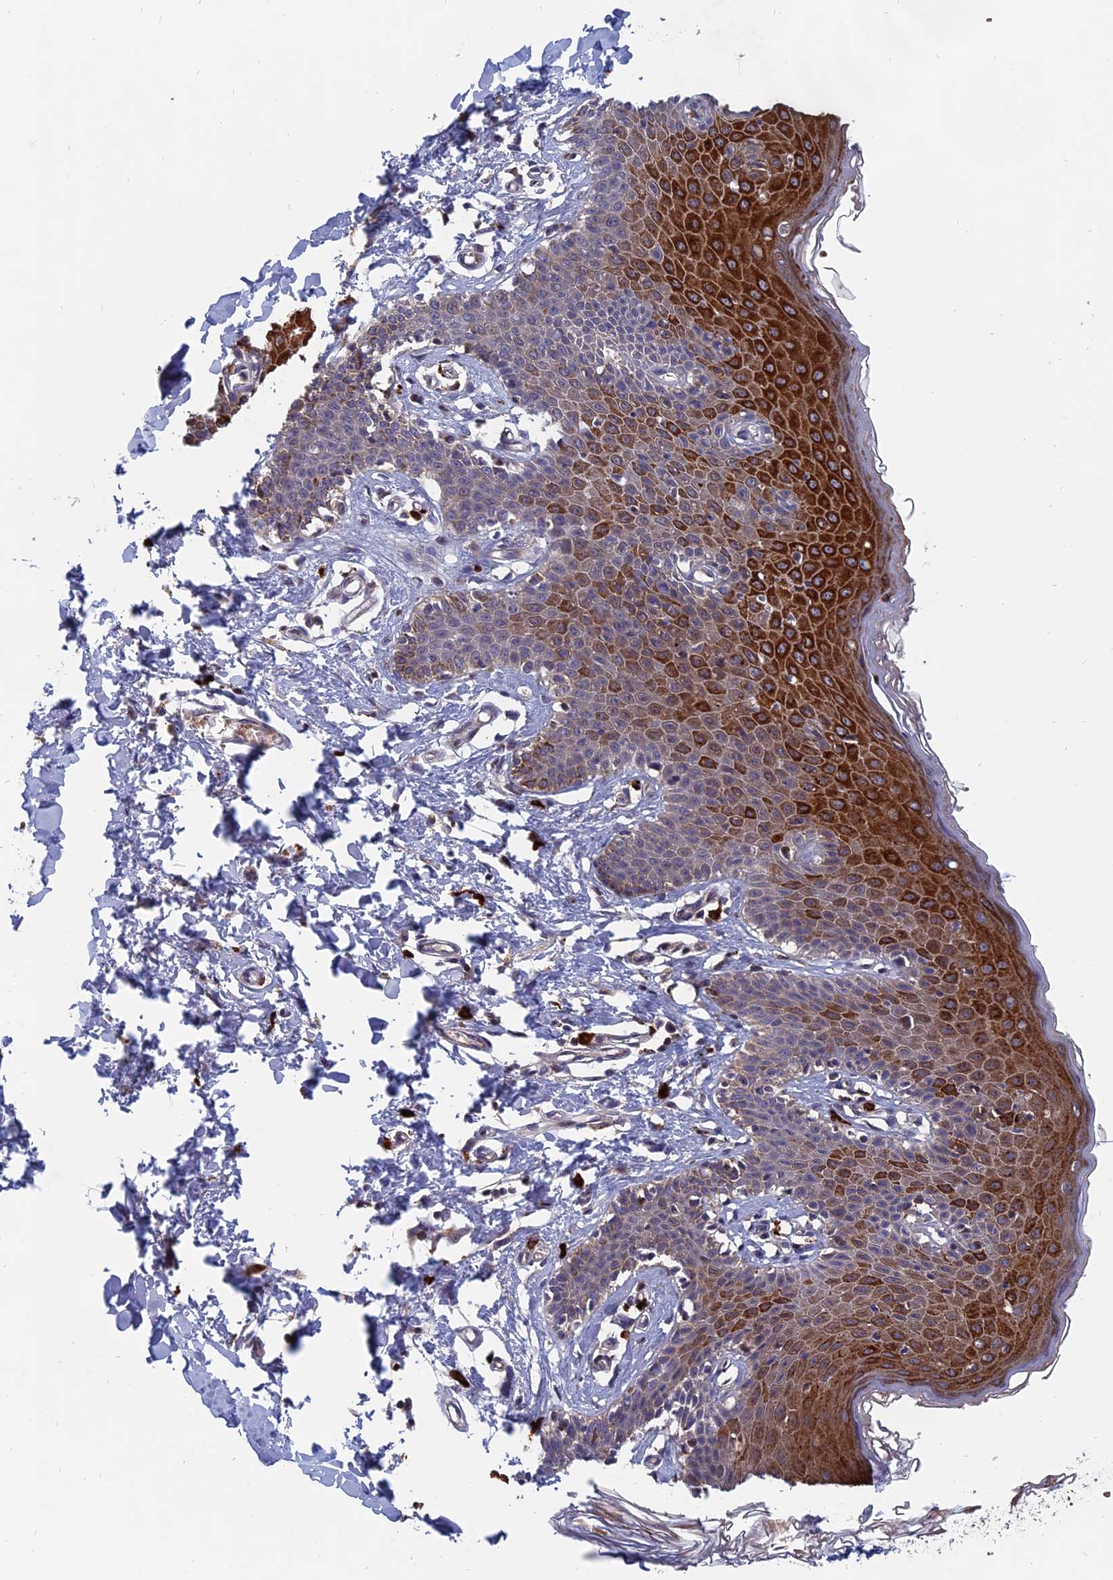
{"staining": {"intensity": "strong", "quantity": "25%-75%", "location": "cytoplasmic/membranous"}, "tissue": "skin", "cell_type": "Epidermal cells", "image_type": "normal", "snomed": [{"axis": "morphology", "description": "Normal tissue, NOS"}, {"axis": "topography", "description": "Vulva"}], "caption": "Protein analysis of unremarkable skin demonstrates strong cytoplasmic/membranous staining in approximately 25%-75% of epidermal cells.", "gene": "TRAPPC2L", "patient": {"sex": "female", "age": 66}}